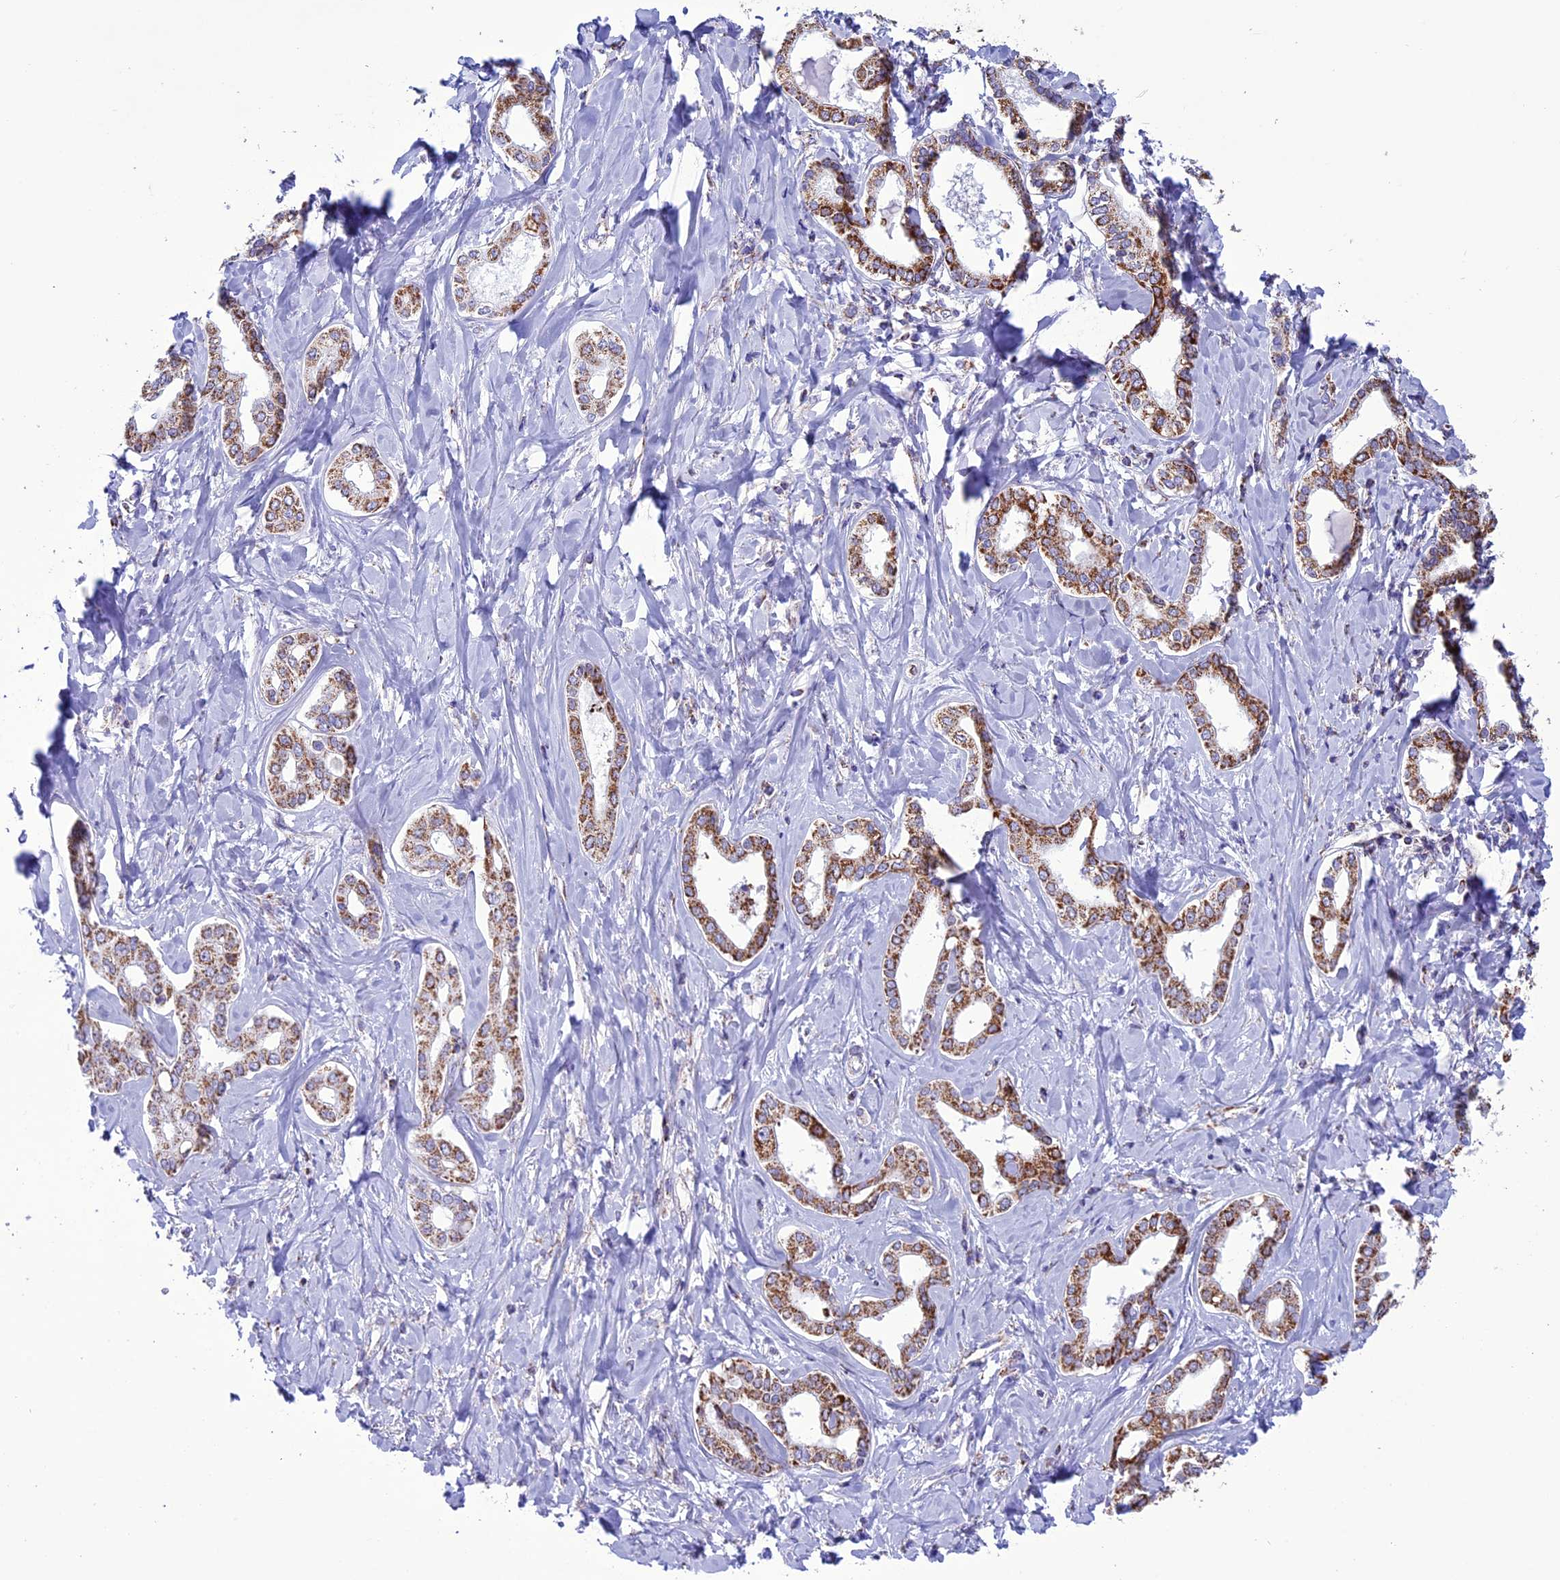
{"staining": {"intensity": "moderate", "quantity": ">75%", "location": "cytoplasmic/membranous"}, "tissue": "liver cancer", "cell_type": "Tumor cells", "image_type": "cancer", "snomed": [{"axis": "morphology", "description": "Cholangiocarcinoma"}, {"axis": "topography", "description": "Liver"}], "caption": "Moderate cytoplasmic/membranous positivity is seen in approximately >75% of tumor cells in liver cancer (cholangiocarcinoma).", "gene": "ICA1L", "patient": {"sex": "female", "age": 77}}